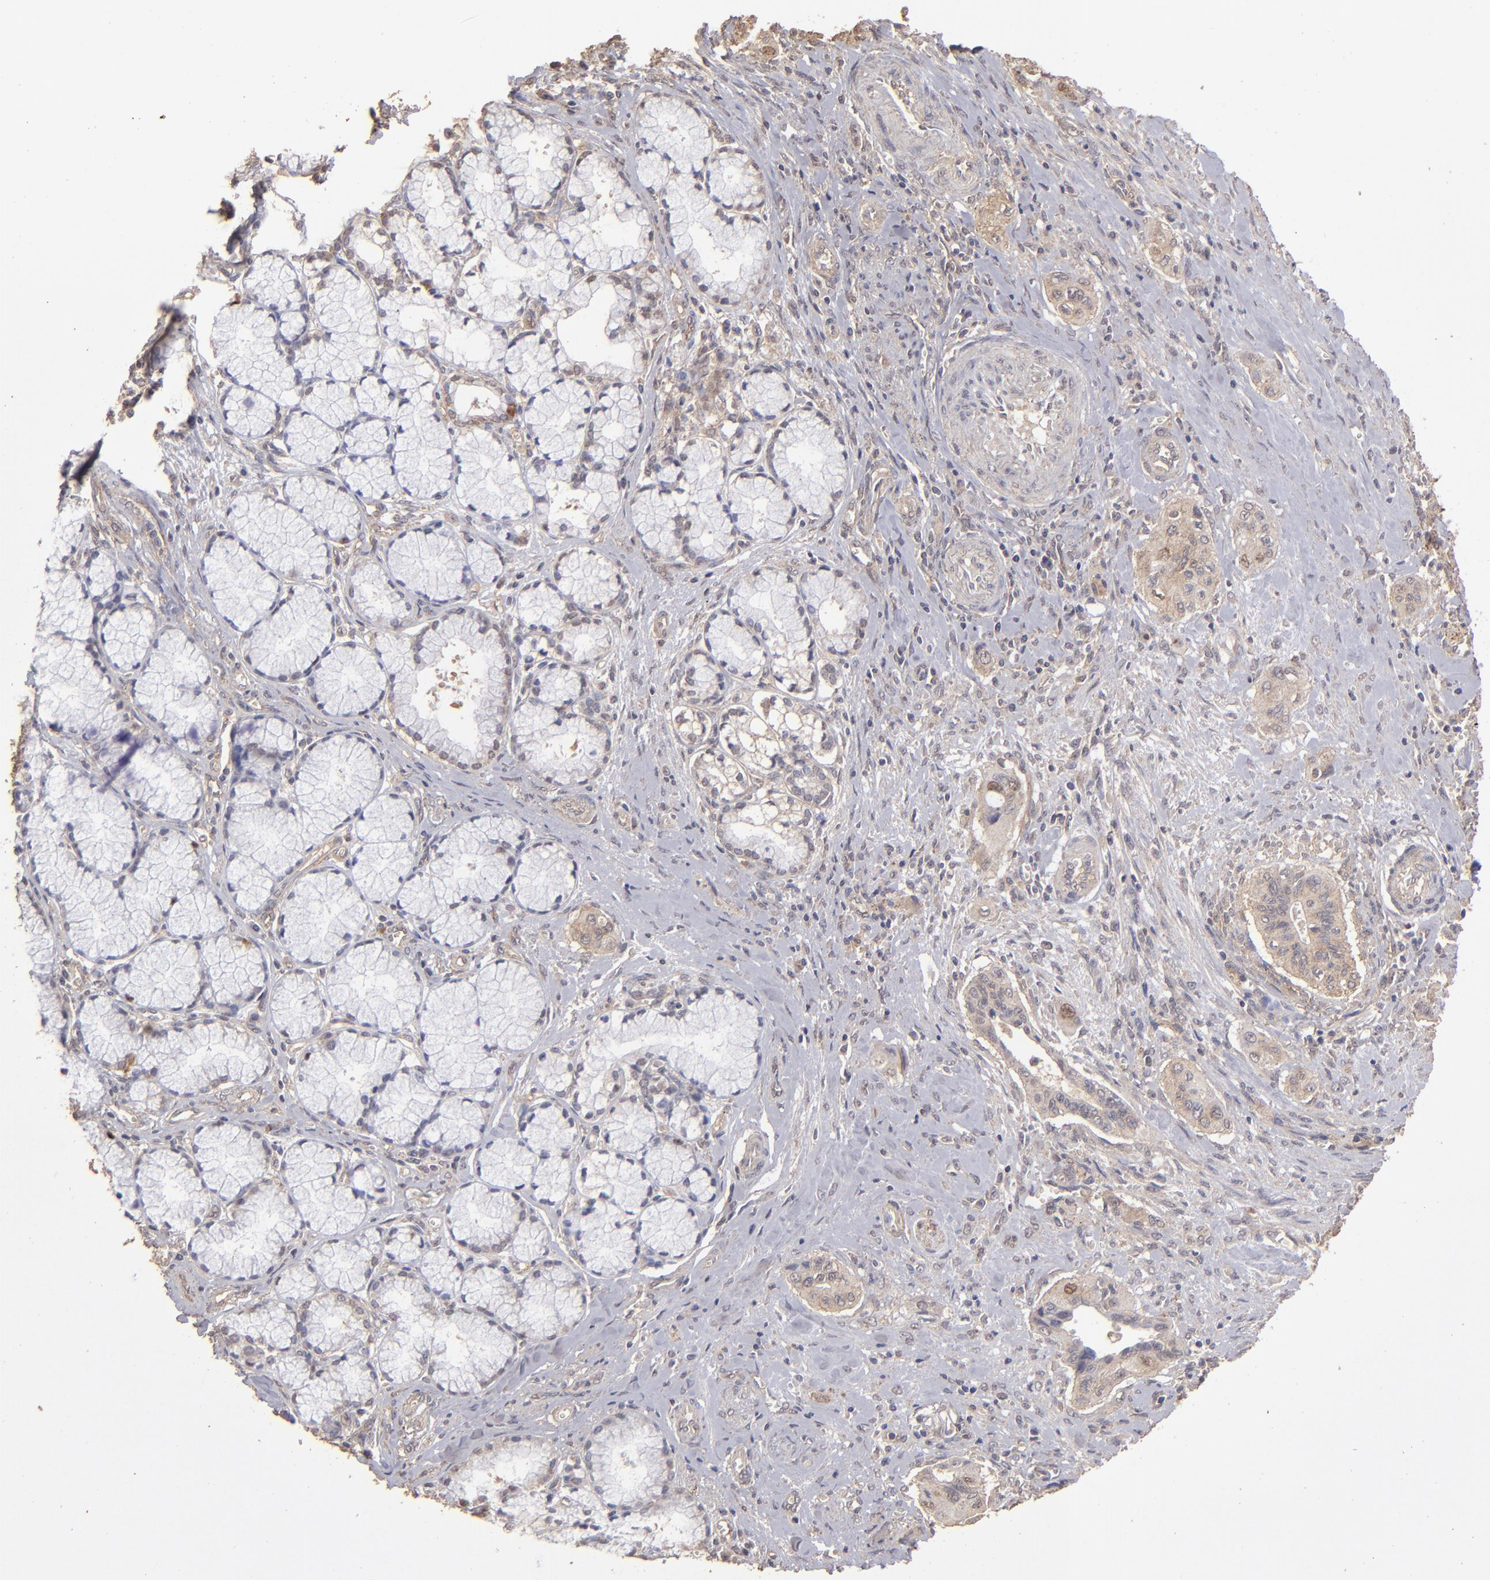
{"staining": {"intensity": "weak", "quantity": ">75%", "location": "cytoplasmic/membranous"}, "tissue": "pancreatic cancer", "cell_type": "Tumor cells", "image_type": "cancer", "snomed": [{"axis": "morphology", "description": "Adenocarcinoma, NOS"}, {"axis": "topography", "description": "Pancreas"}], "caption": "About >75% of tumor cells in pancreatic cancer (adenocarcinoma) show weak cytoplasmic/membranous protein staining as visualized by brown immunohistochemical staining.", "gene": "FAT1", "patient": {"sex": "male", "age": 77}}